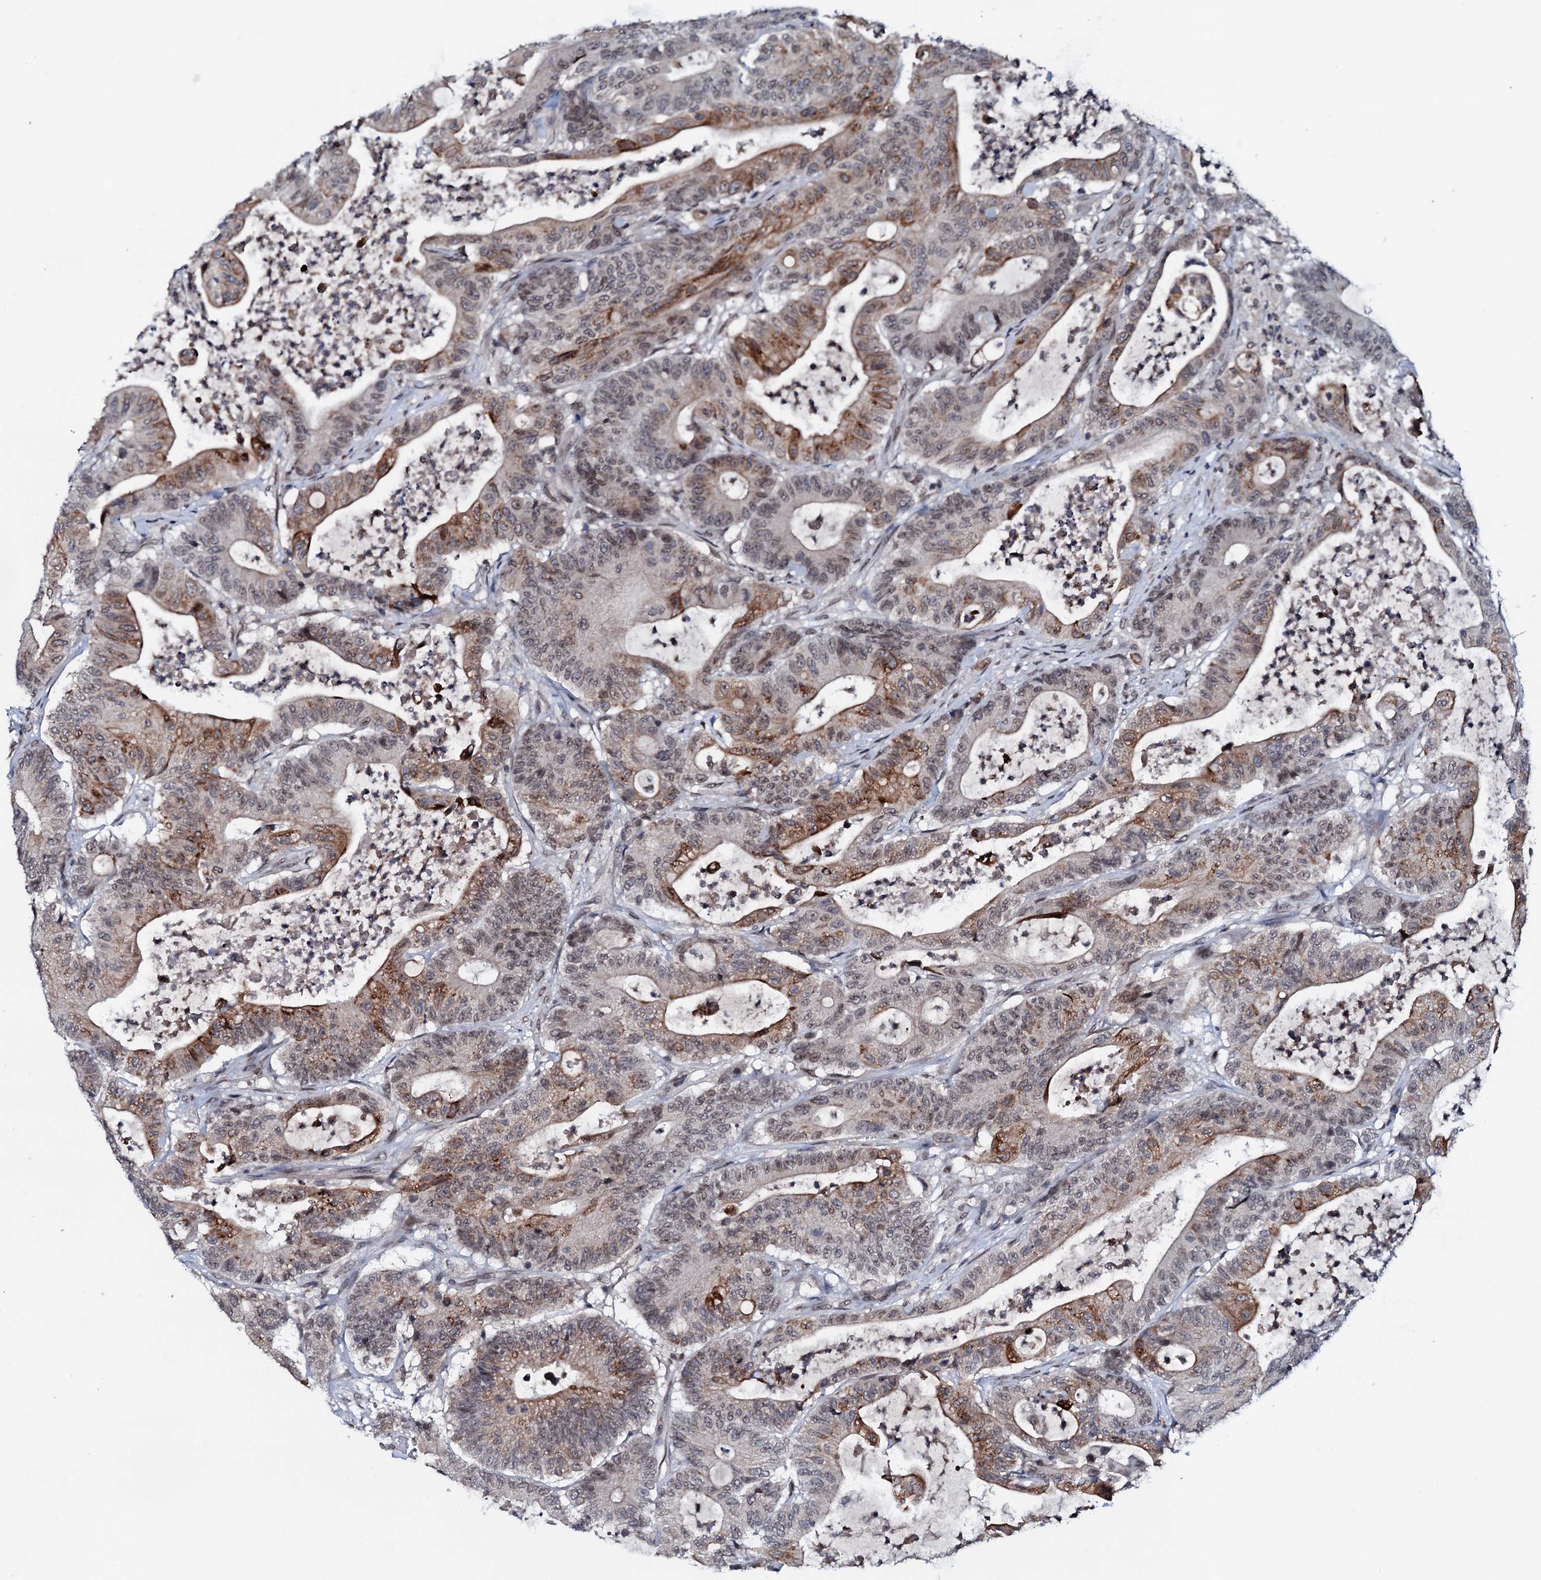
{"staining": {"intensity": "moderate", "quantity": "<25%", "location": "cytoplasmic/membranous"}, "tissue": "colorectal cancer", "cell_type": "Tumor cells", "image_type": "cancer", "snomed": [{"axis": "morphology", "description": "Adenocarcinoma, NOS"}, {"axis": "topography", "description": "Colon"}], "caption": "A low amount of moderate cytoplasmic/membranous positivity is identified in about <25% of tumor cells in colorectal cancer tissue. (brown staining indicates protein expression, while blue staining denotes nuclei).", "gene": "SNTA1", "patient": {"sex": "female", "age": 84}}